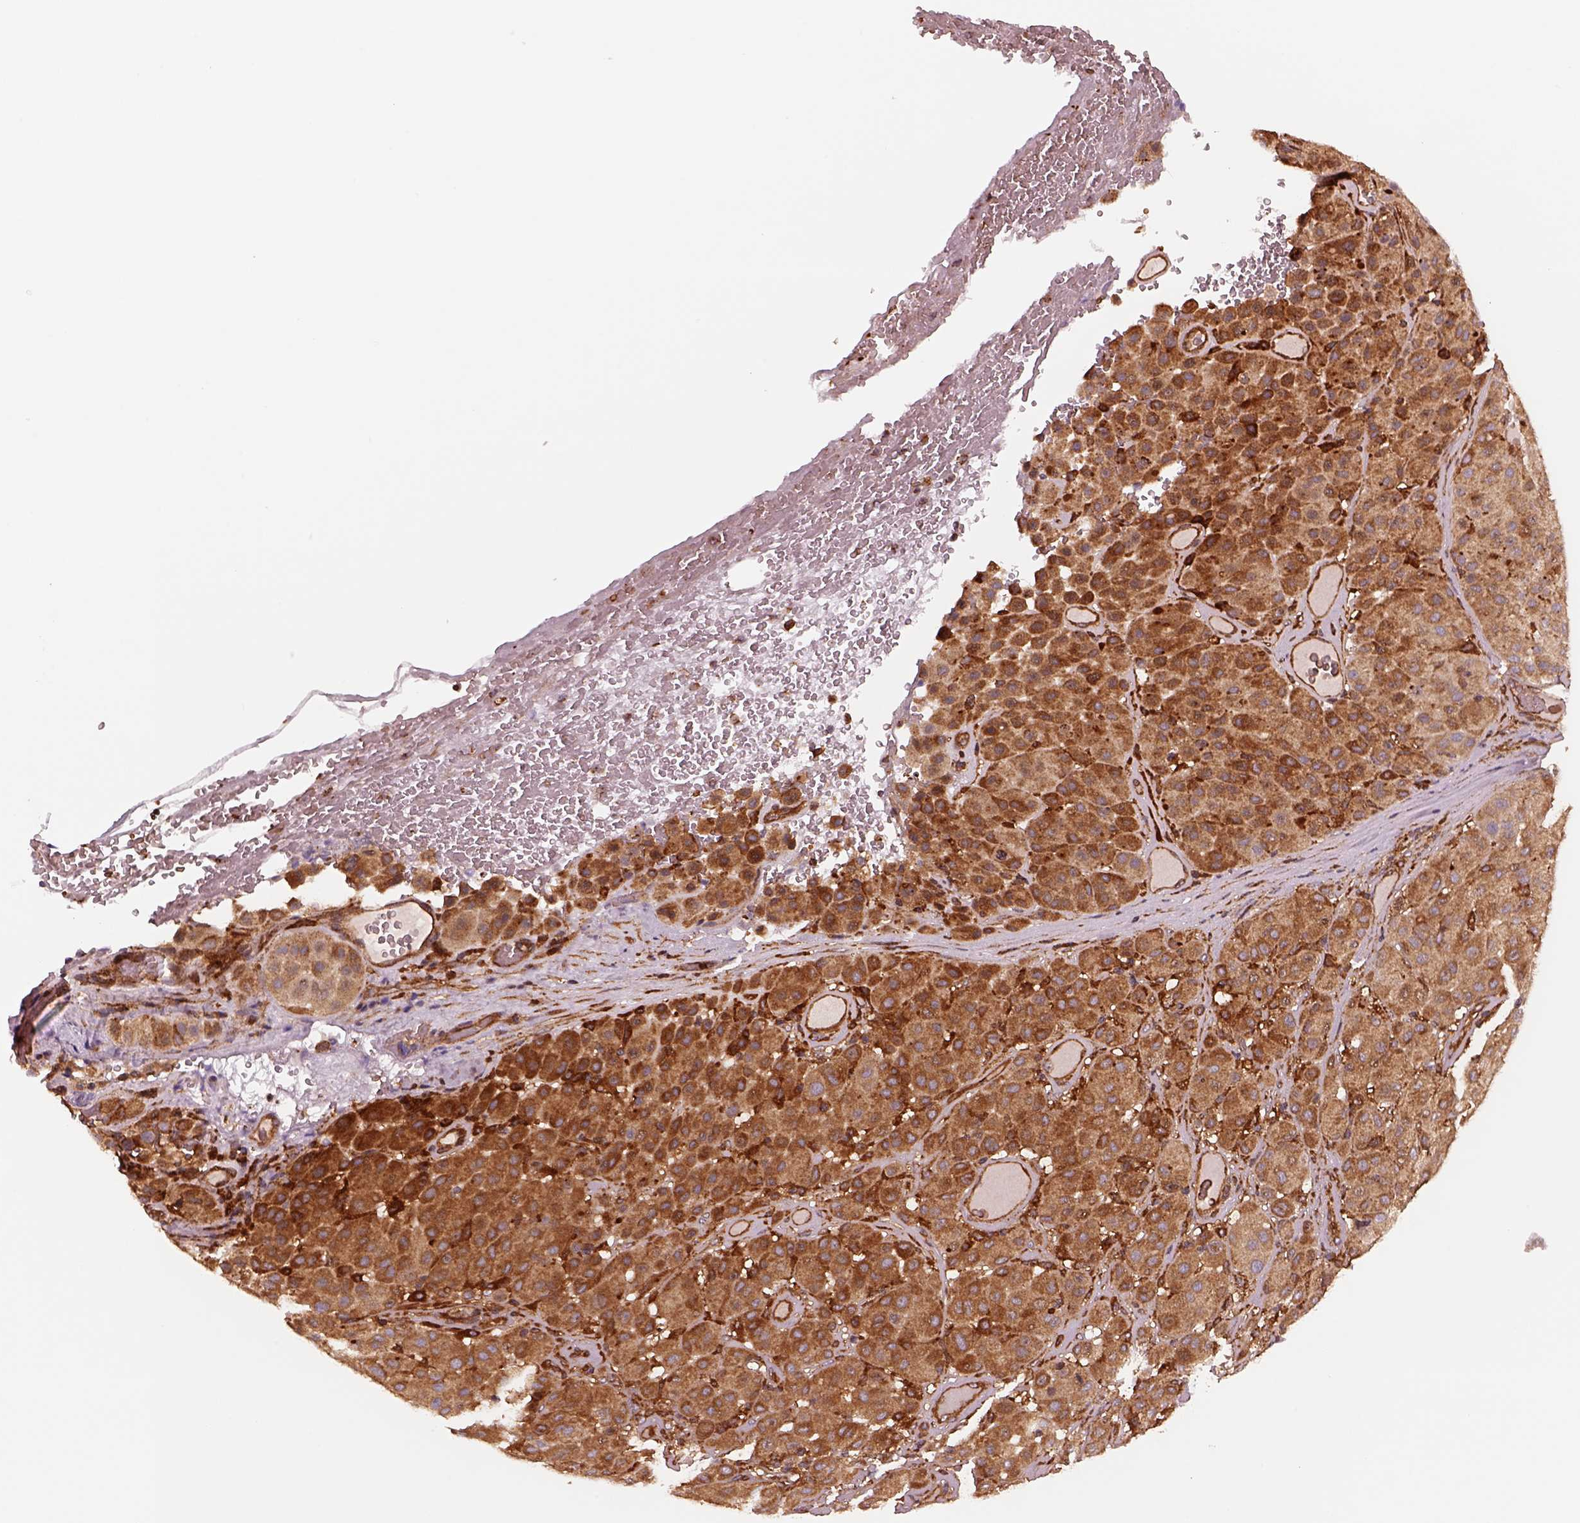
{"staining": {"intensity": "strong", "quantity": "25%-75%", "location": "cytoplasmic/membranous"}, "tissue": "melanoma", "cell_type": "Tumor cells", "image_type": "cancer", "snomed": [{"axis": "morphology", "description": "Malignant melanoma, Metastatic site"}, {"axis": "topography", "description": "Smooth muscle"}], "caption": "Protein expression analysis of human malignant melanoma (metastatic site) reveals strong cytoplasmic/membranous expression in about 25%-75% of tumor cells.", "gene": "WASHC2A", "patient": {"sex": "male", "age": 41}}